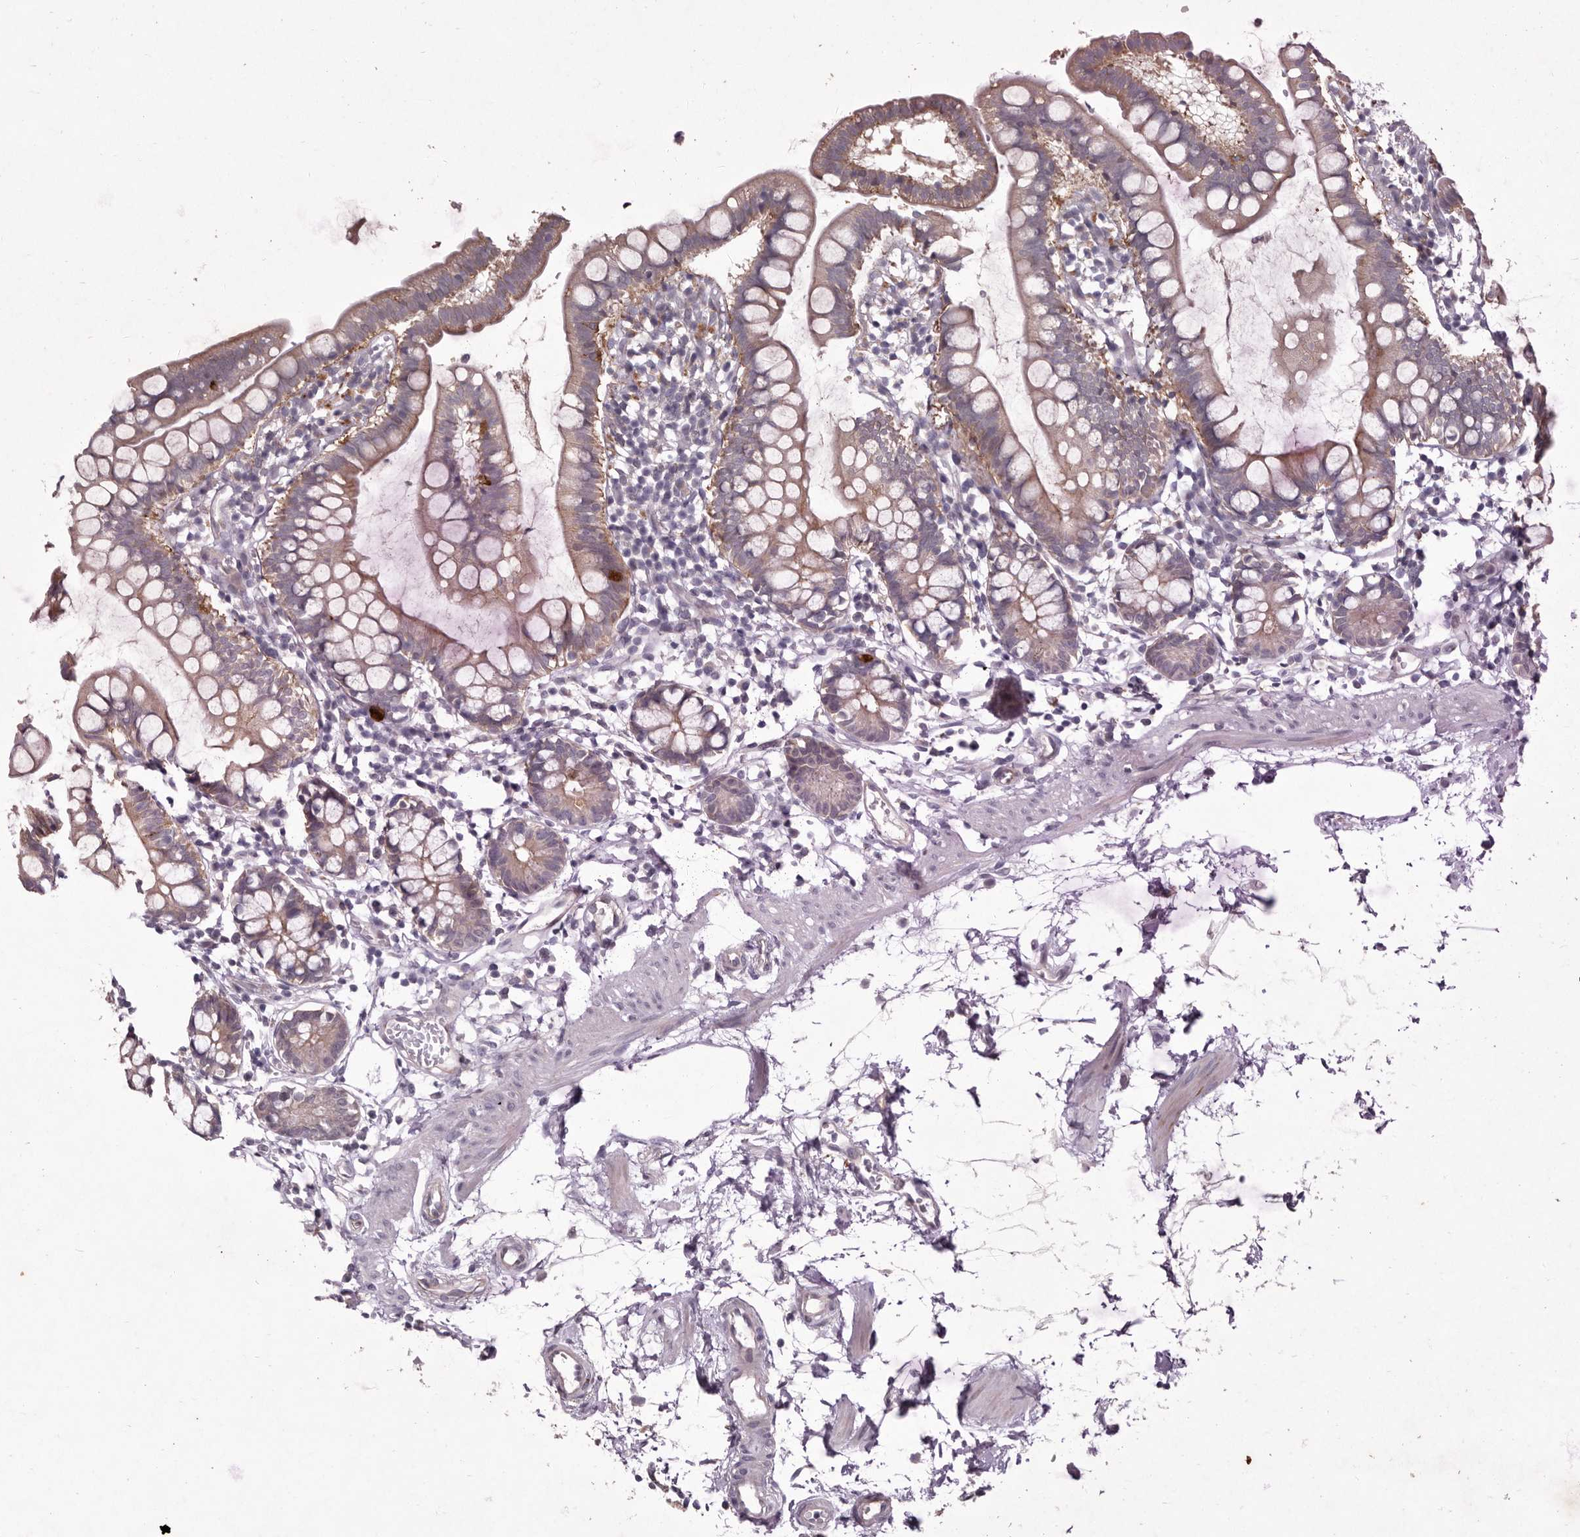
{"staining": {"intensity": "weak", "quantity": ">75%", "location": "cytoplasmic/membranous"}, "tissue": "small intestine", "cell_type": "Glandular cells", "image_type": "normal", "snomed": [{"axis": "morphology", "description": "Normal tissue, NOS"}, {"axis": "topography", "description": "Small intestine"}], "caption": "Protein expression analysis of unremarkable small intestine demonstrates weak cytoplasmic/membranous expression in about >75% of glandular cells. The staining was performed using DAB (3,3'-diaminobenzidine) to visualize the protein expression in brown, while the nuclei were stained in blue with hematoxylin (Magnification: 20x).", "gene": "GARNL3", "patient": {"sex": "female", "age": 84}}